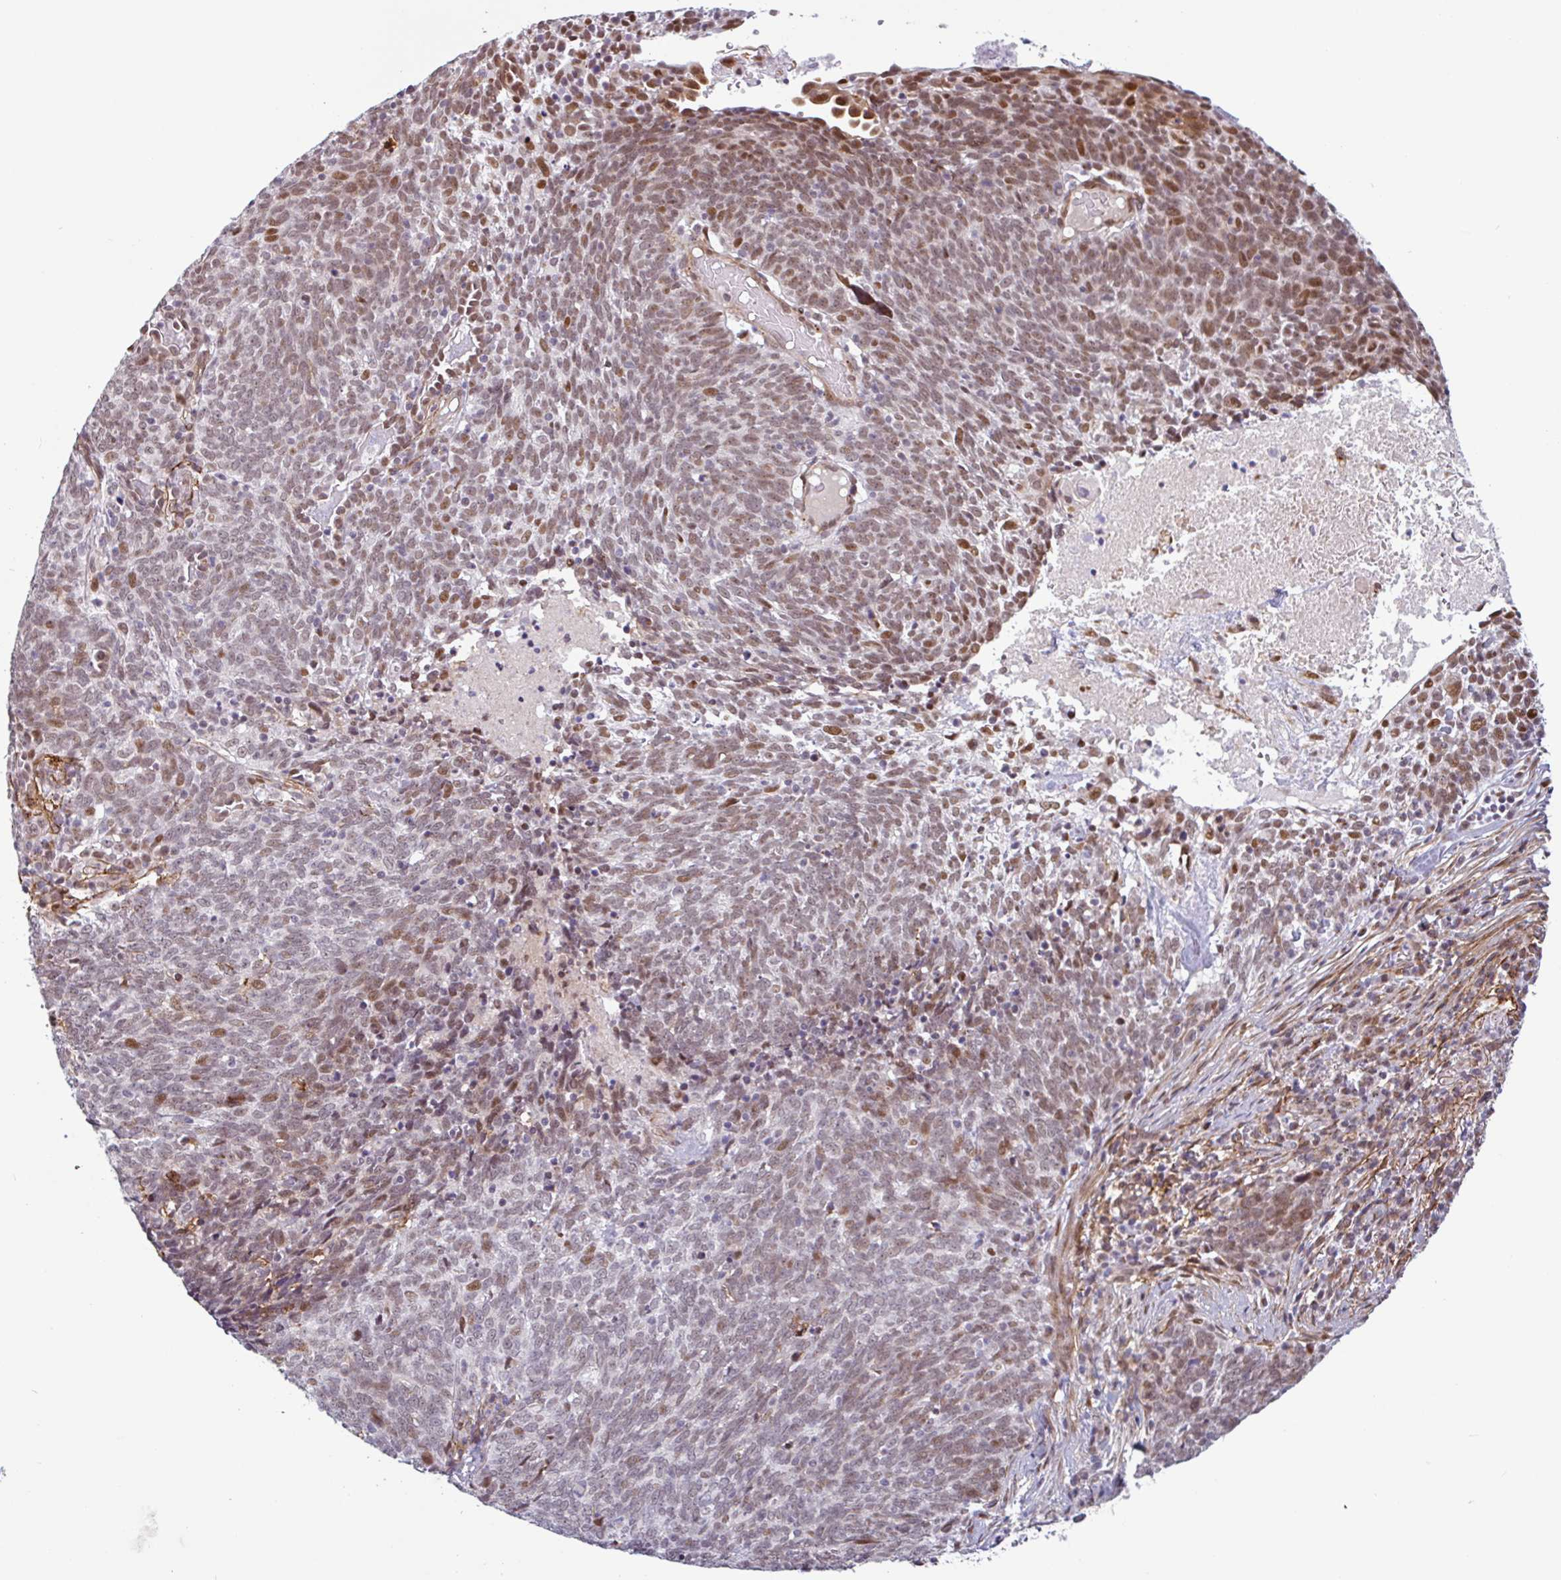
{"staining": {"intensity": "weak", "quantity": "25%-75%", "location": "nuclear"}, "tissue": "lung cancer", "cell_type": "Tumor cells", "image_type": "cancer", "snomed": [{"axis": "morphology", "description": "Squamous cell carcinoma, NOS"}, {"axis": "topography", "description": "Lung"}], "caption": "Protein analysis of lung cancer tissue shows weak nuclear positivity in about 25%-75% of tumor cells.", "gene": "TMEM119", "patient": {"sex": "female", "age": 72}}